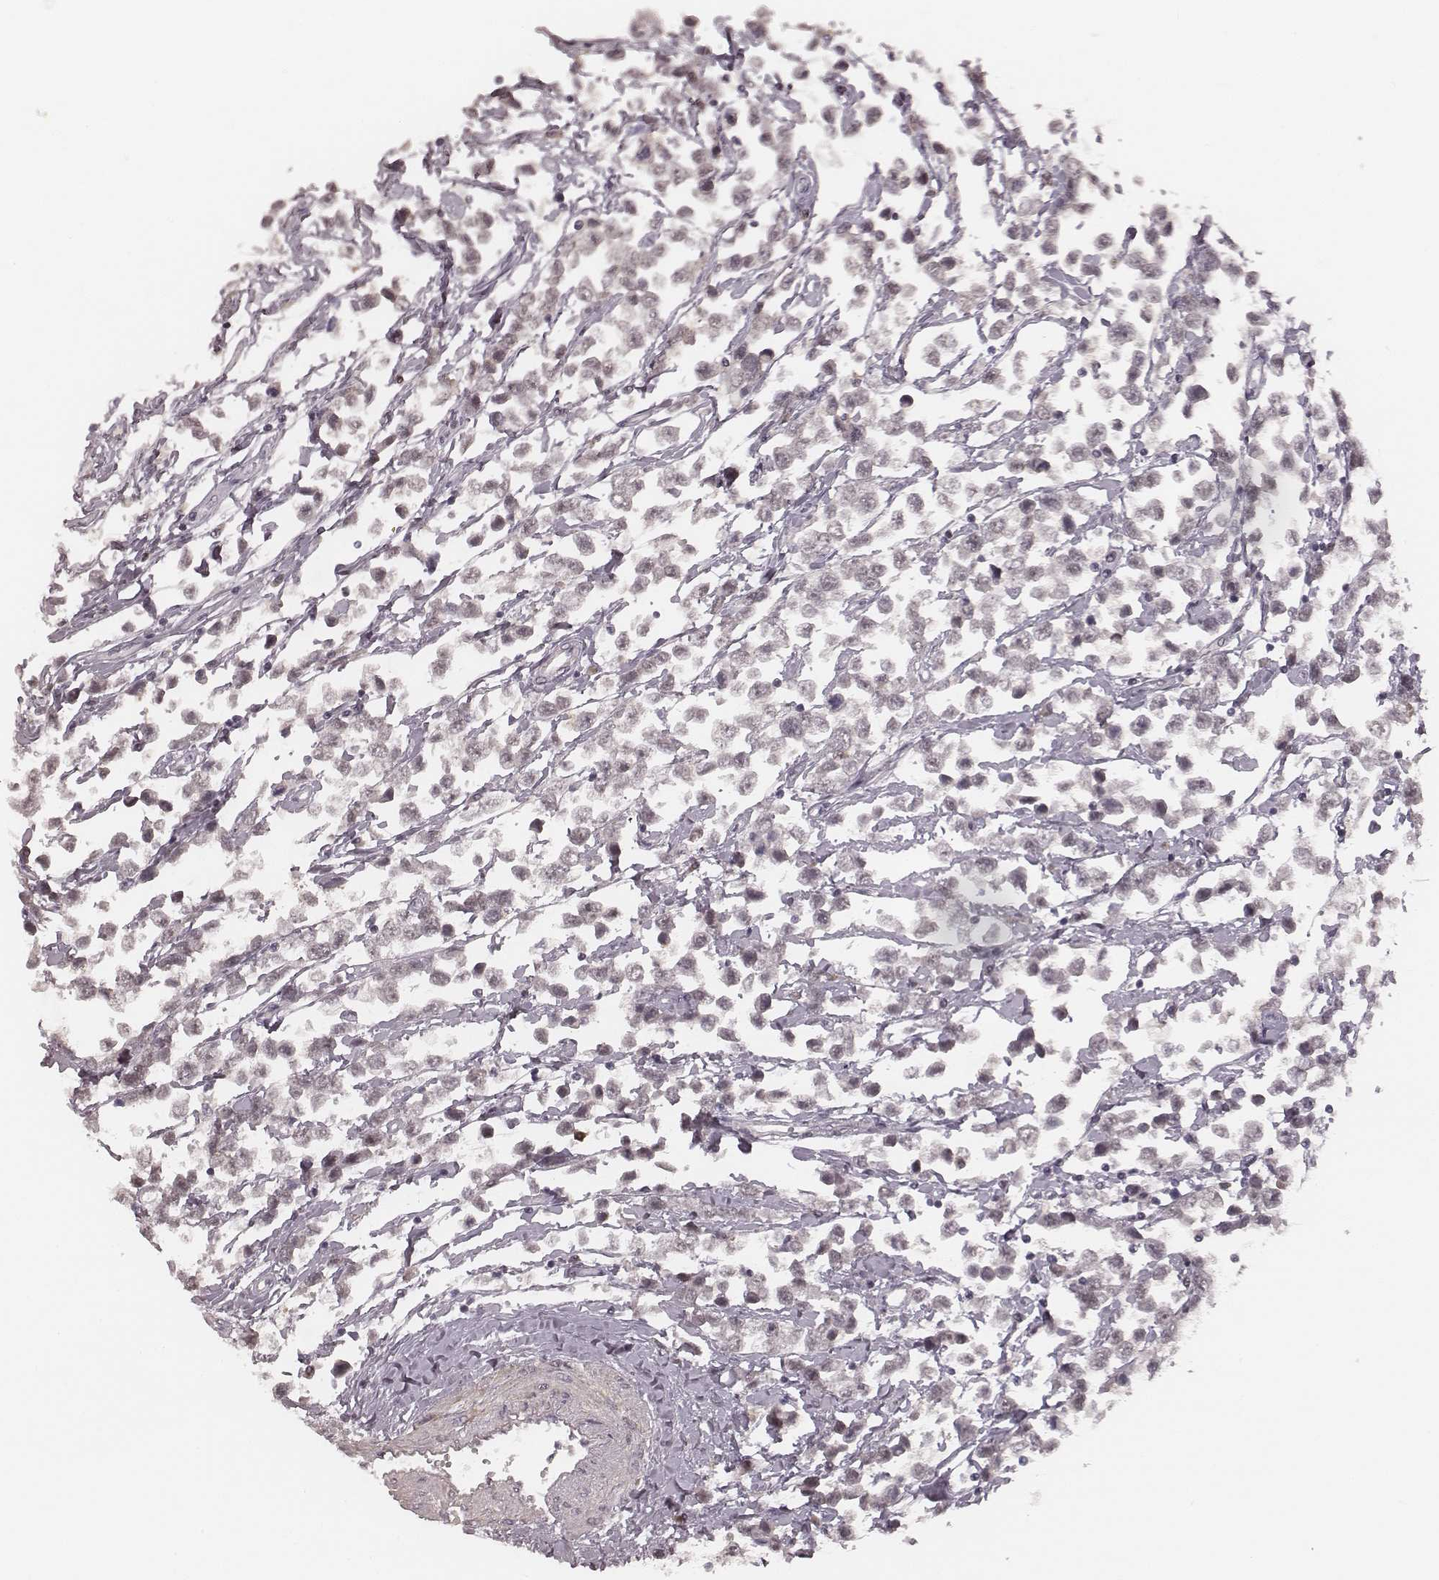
{"staining": {"intensity": "negative", "quantity": "none", "location": "none"}, "tissue": "testis cancer", "cell_type": "Tumor cells", "image_type": "cancer", "snomed": [{"axis": "morphology", "description": "Seminoma, NOS"}, {"axis": "topography", "description": "Testis"}], "caption": "Histopathology image shows no protein expression in tumor cells of testis seminoma tissue. (DAB immunohistochemistry, high magnification).", "gene": "MSX1", "patient": {"sex": "male", "age": 34}}